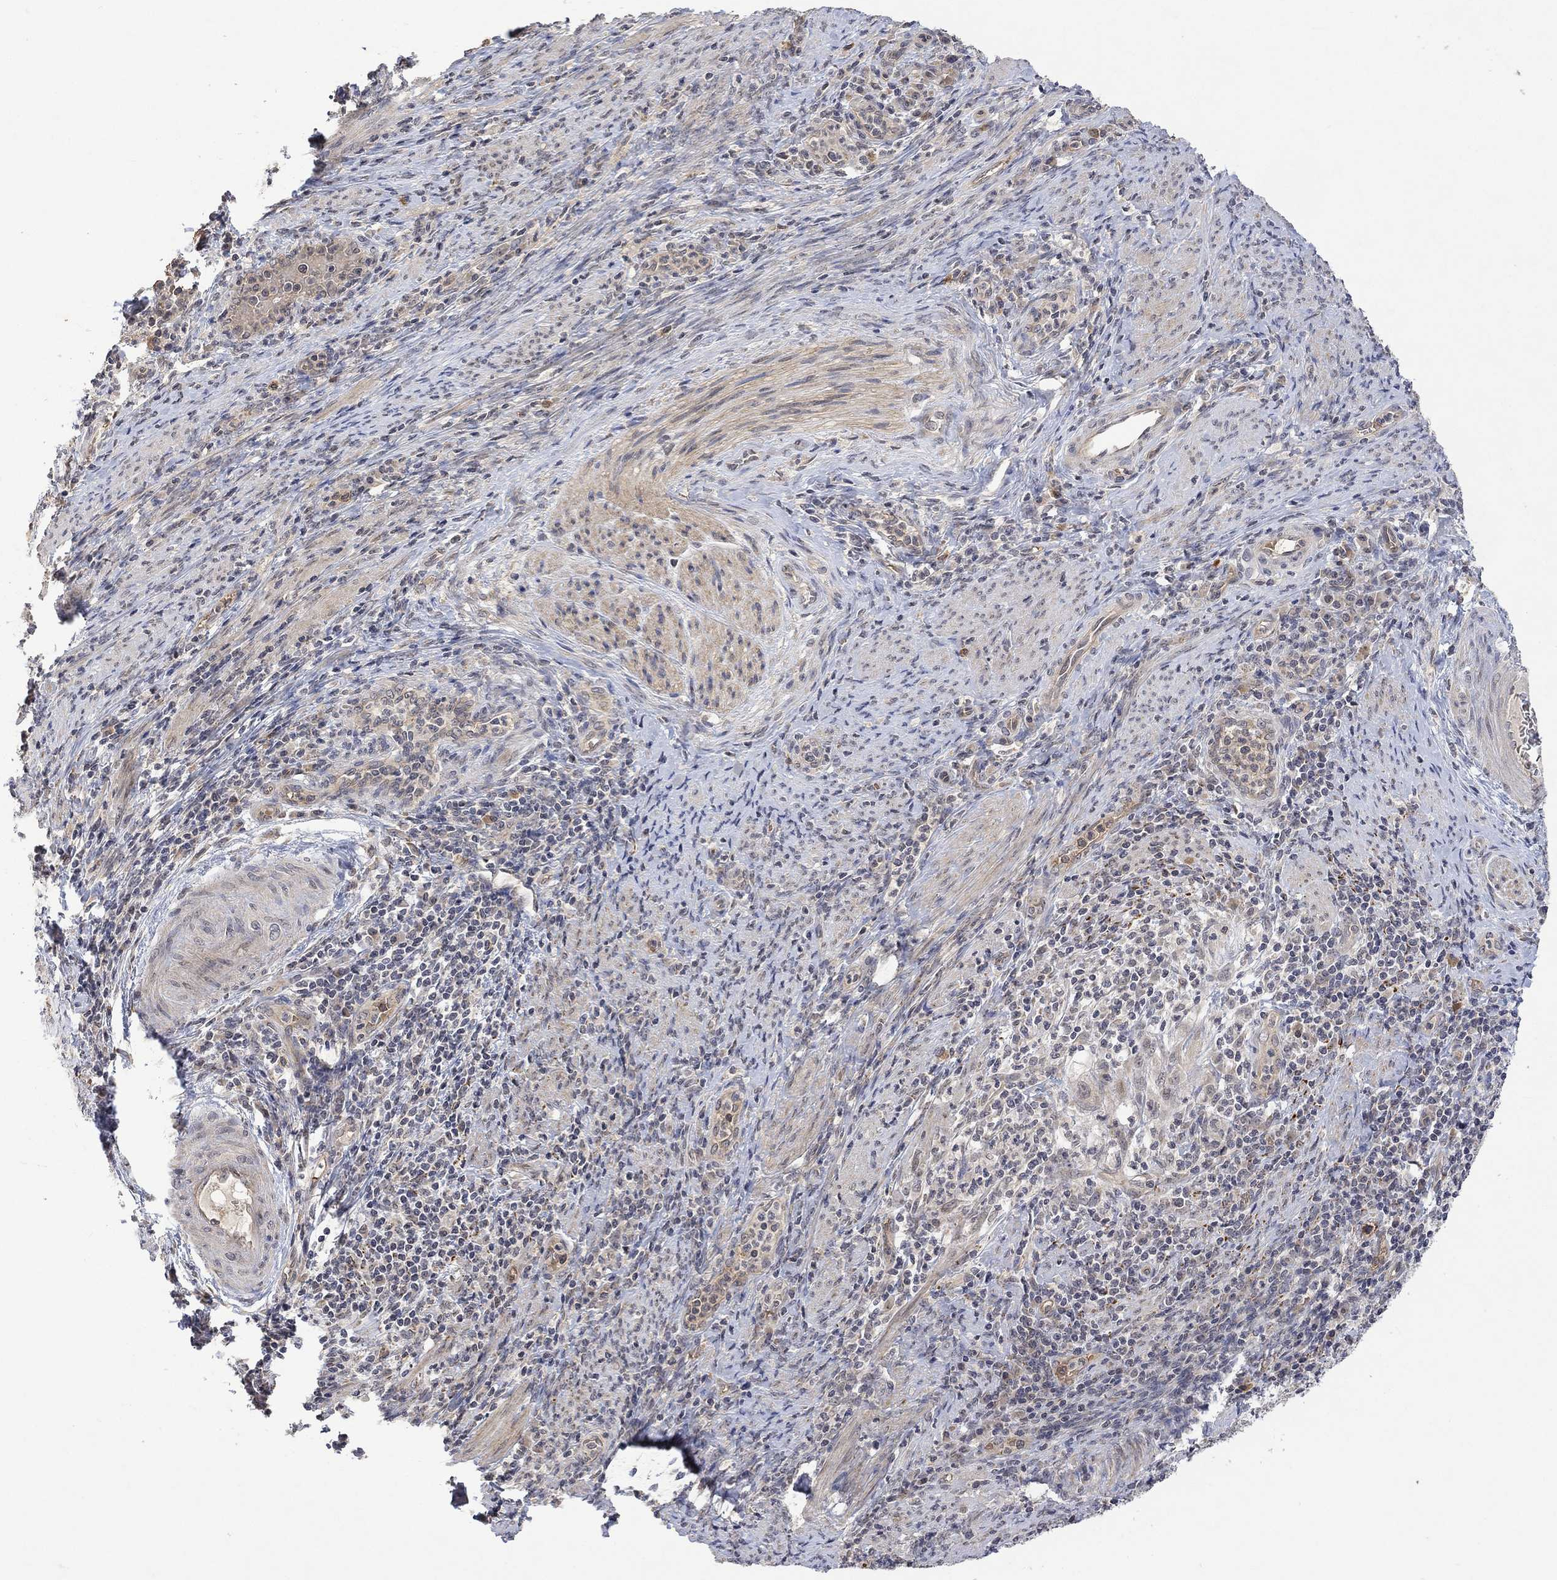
{"staining": {"intensity": "weak", "quantity": "<25%", "location": "cytoplasmic/membranous"}, "tissue": "cervical cancer", "cell_type": "Tumor cells", "image_type": "cancer", "snomed": [{"axis": "morphology", "description": "Squamous cell carcinoma, NOS"}, {"axis": "topography", "description": "Cervix"}], "caption": "Protein analysis of cervical cancer demonstrates no significant staining in tumor cells. (DAB (3,3'-diaminobenzidine) IHC with hematoxylin counter stain).", "gene": "GRIN2D", "patient": {"sex": "female", "age": 26}}